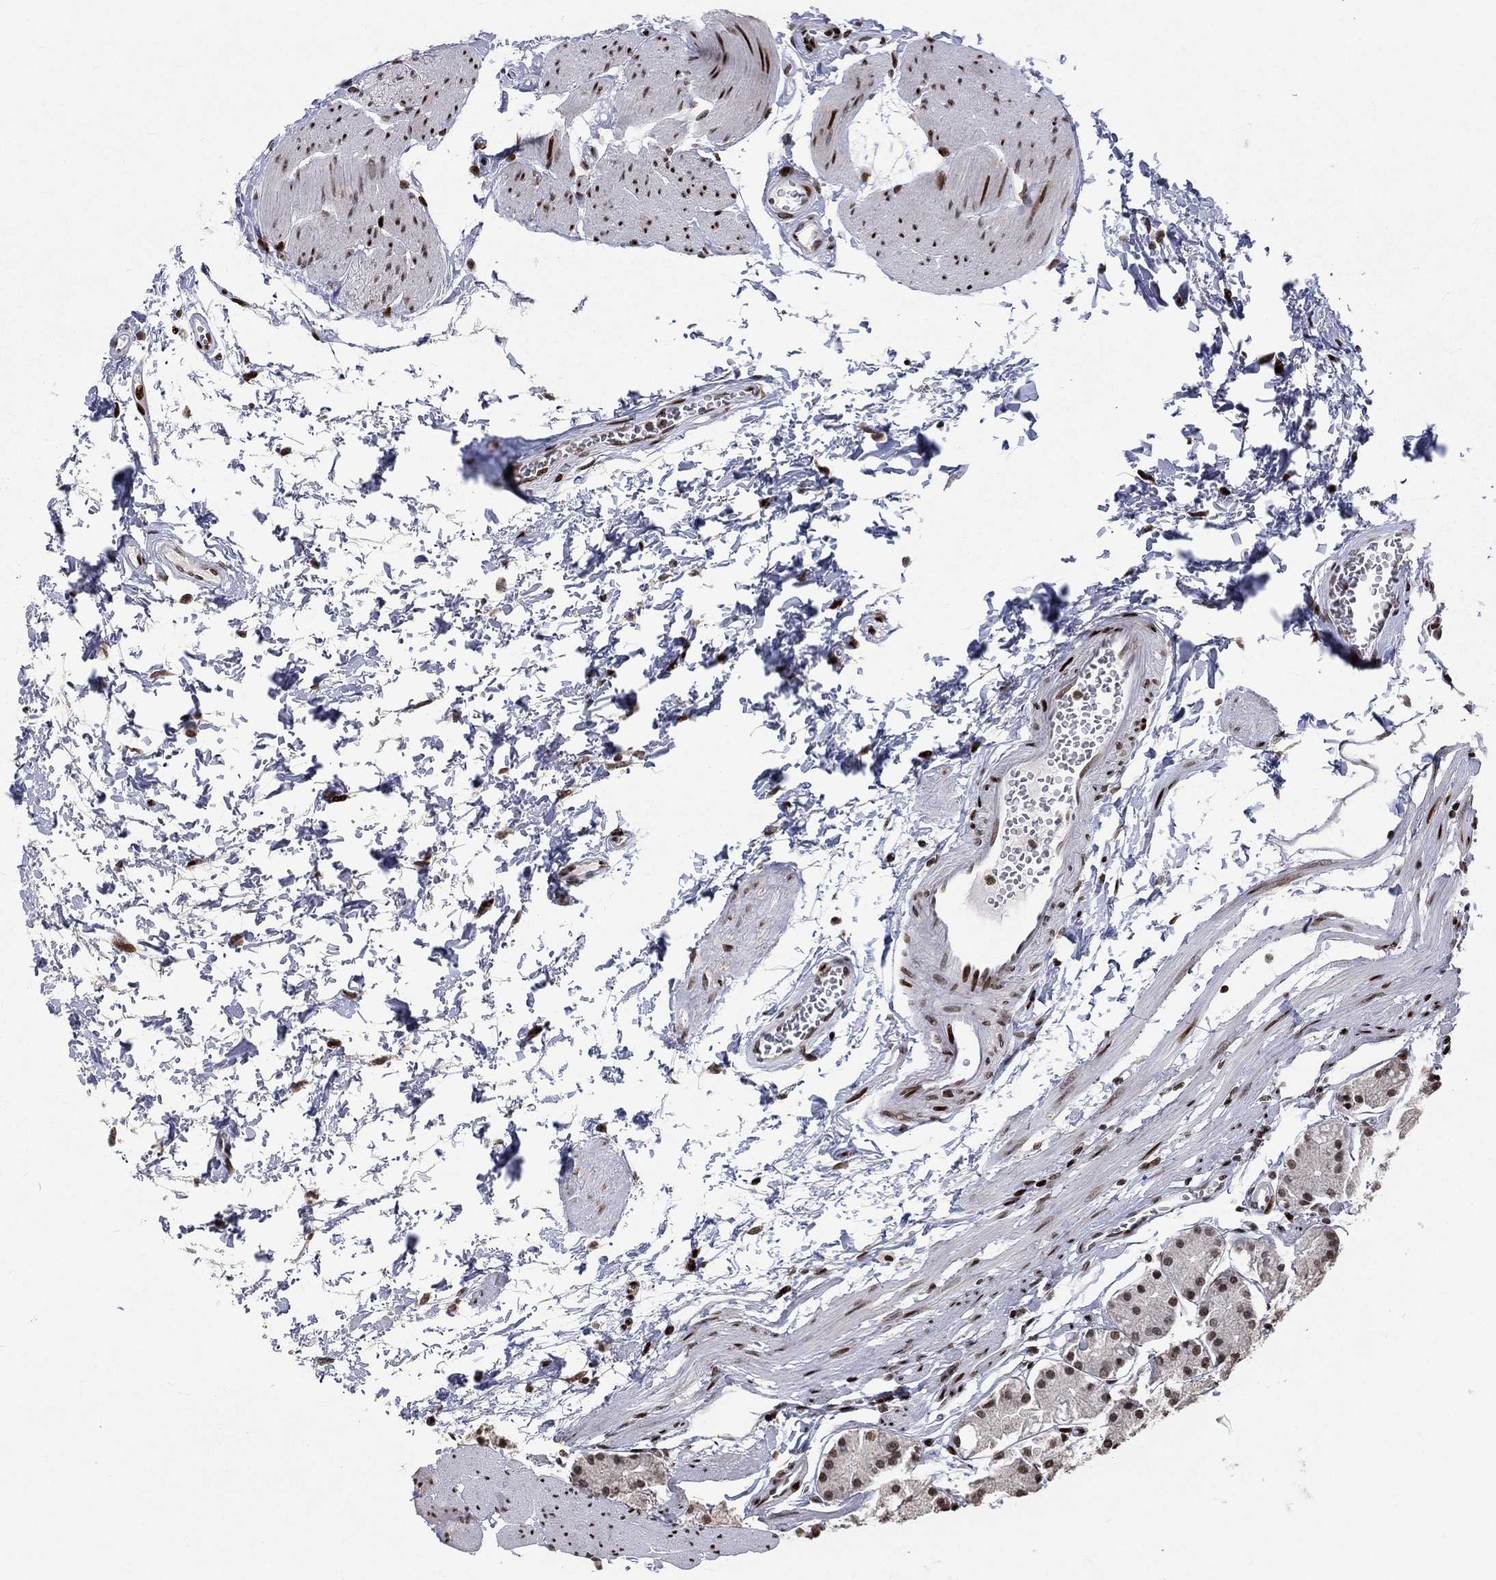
{"staining": {"intensity": "moderate", "quantity": "<25%", "location": "nuclear"}, "tissue": "stomach", "cell_type": "Glandular cells", "image_type": "normal", "snomed": [{"axis": "morphology", "description": "Normal tissue, NOS"}, {"axis": "topography", "description": "Stomach, upper"}], "caption": "The image exhibits staining of unremarkable stomach, revealing moderate nuclear protein staining (brown color) within glandular cells. The staining is performed using DAB (3,3'-diaminobenzidine) brown chromogen to label protein expression. The nuclei are counter-stained blue using hematoxylin.", "gene": "SRSF3", "patient": {"sex": "male", "age": 60}}